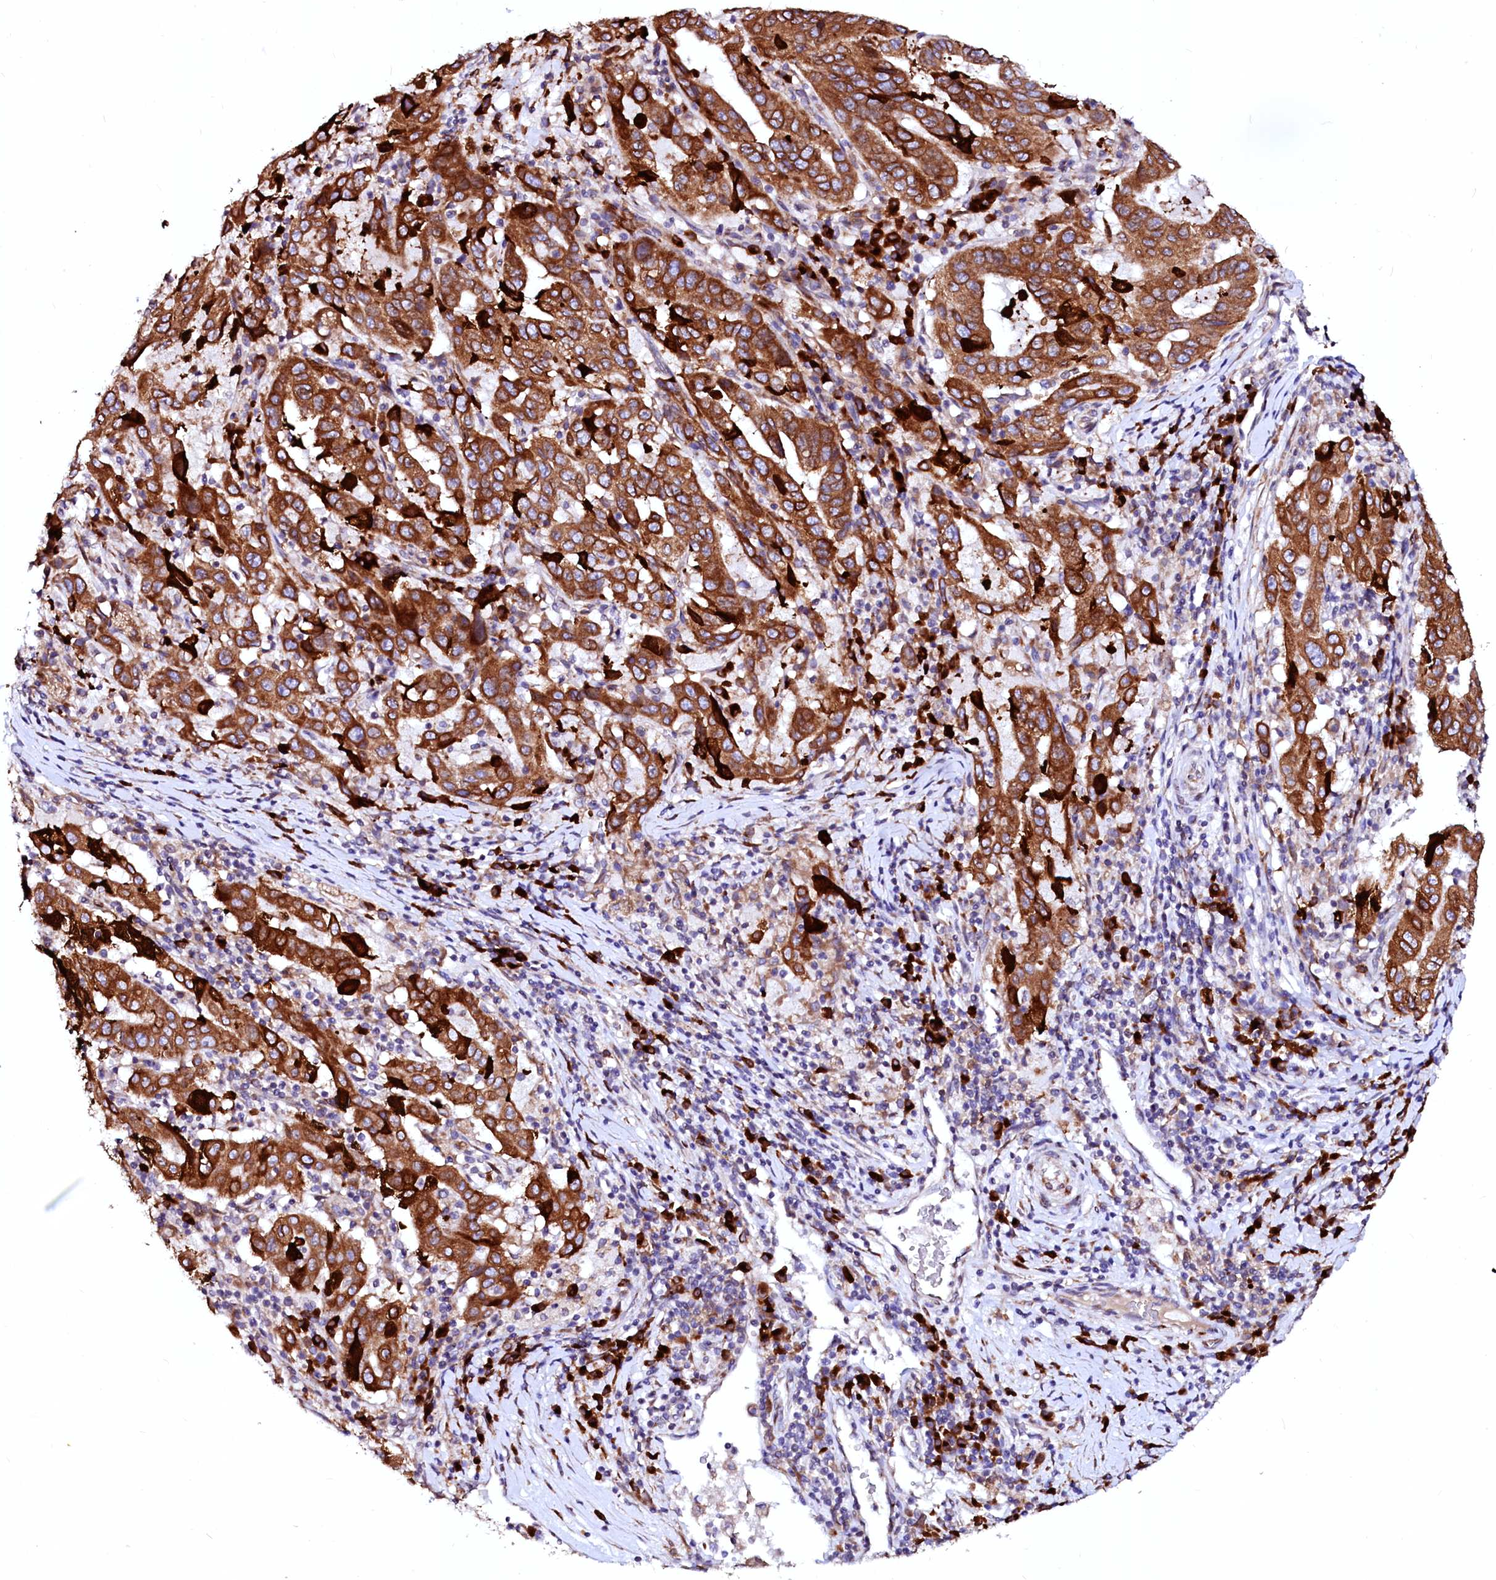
{"staining": {"intensity": "strong", "quantity": ">75%", "location": "cytoplasmic/membranous"}, "tissue": "pancreatic cancer", "cell_type": "Tumor cells", "image_type": "cancer", "snomed": [{"axis": "morphology", "description": "Adenocarcinoma, NOS"}, {"axis": "topography", "description": "Pancreas"}], "caption": "IHC (DAB) staining of pancreatic cancer displays strong cytoplasmic/membranous protein expression in about >75% of tumor cells. (Stains: DAB in brown, nuclei in blue, Microscopy: brightfield microscopy at high magnification).", "gene": "LMAN1", "patient": {"sex": "male", "age": 63}}